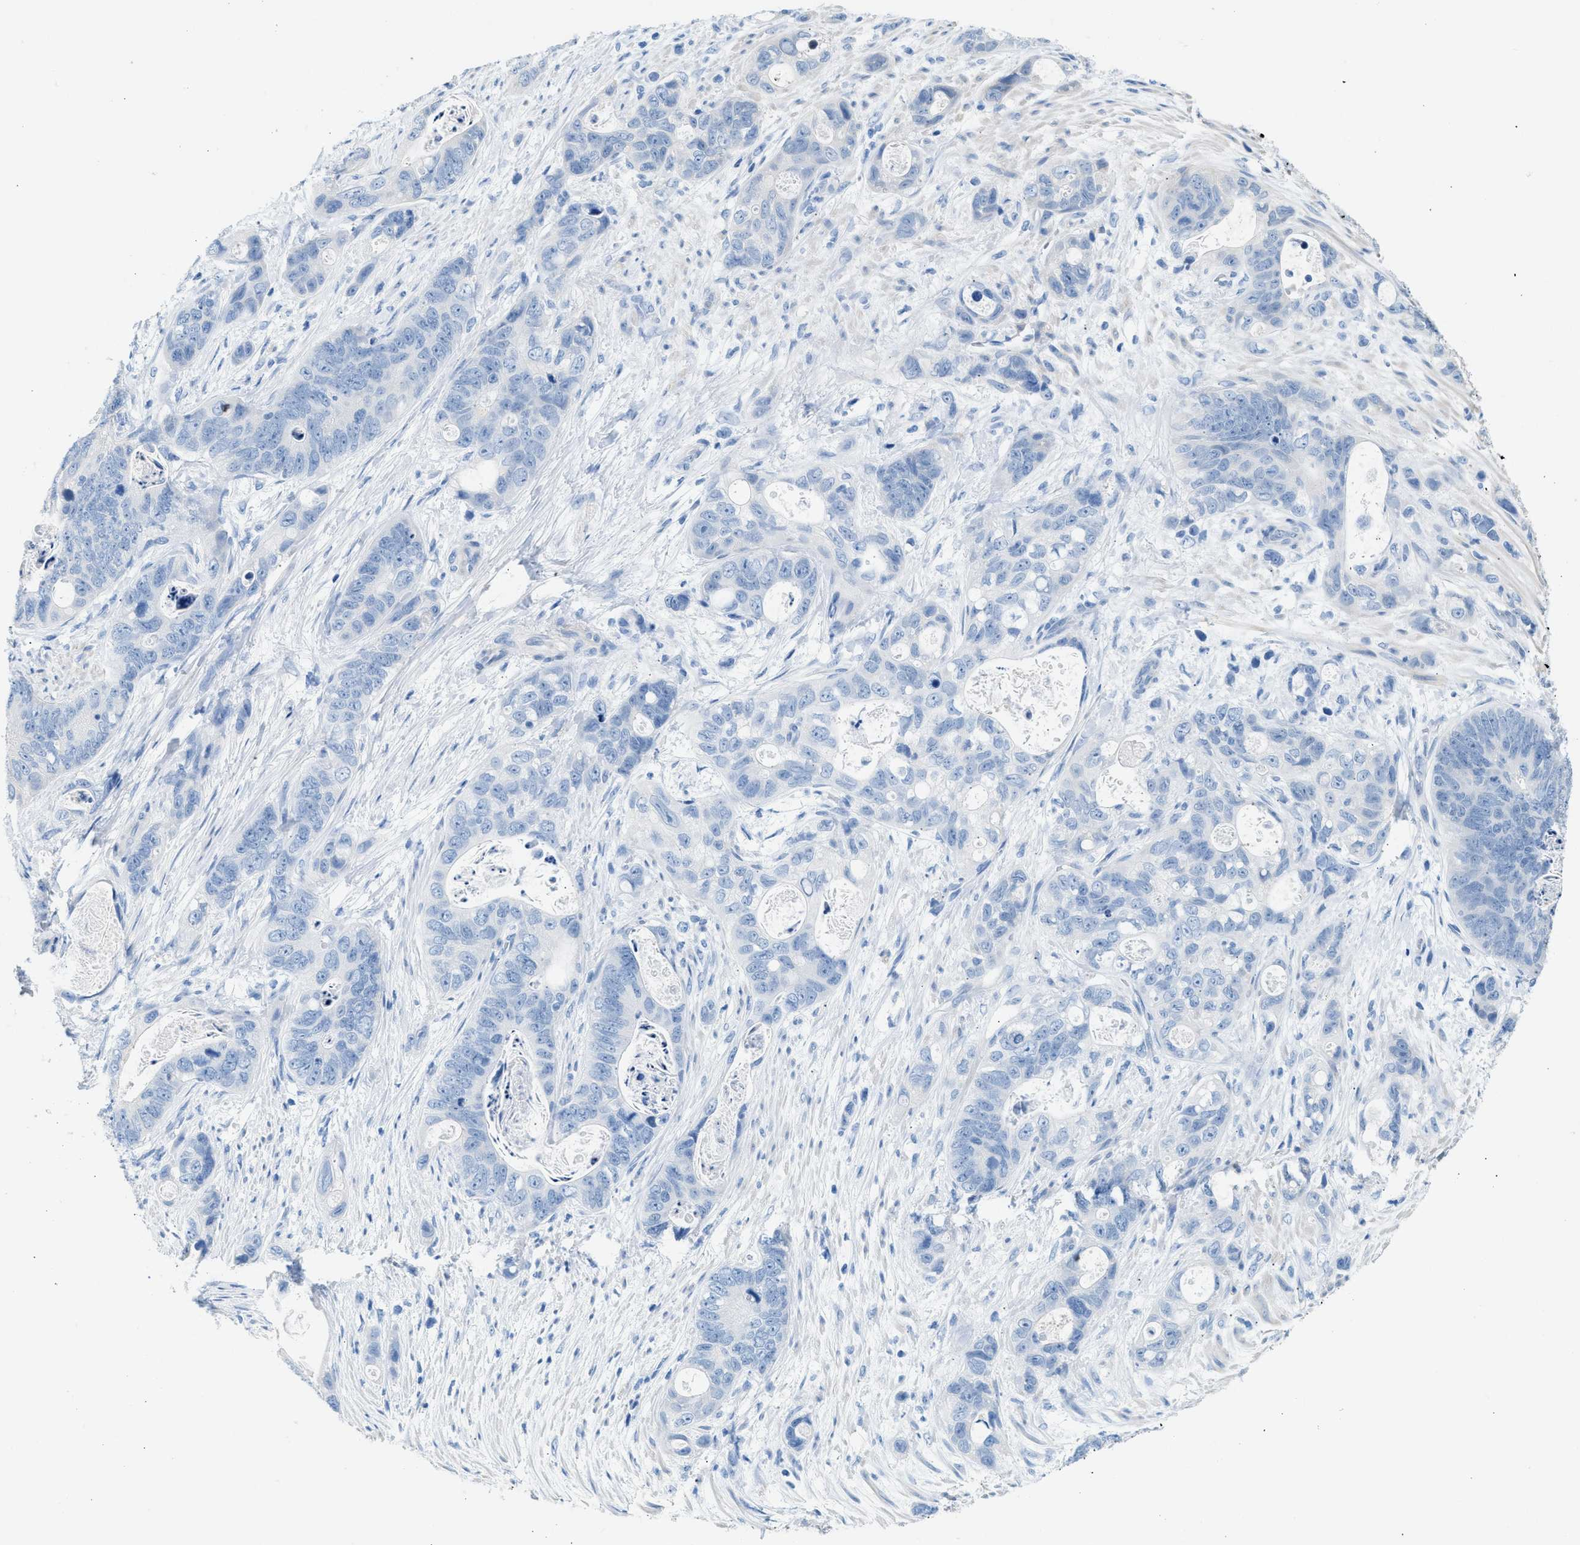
{"staining": {"intensity": "negative", "quantity": "none", "location": "none"}, "tissue": "stomach cancer", "cell_type": "Tumor cells", "image_type": "cancer", "snomed": [{"axis": "morphology", "description": "Normal tissue, NOS"}, {"axis": "morphology", "description": "Adenocarcinoma, NOS"}, {"axis": "topography", "description": "Stomach"}], "caption": "Histopathology image shows no significant protein staining in tumor cells of stomach cancer (adenocarcinoma).", "gene": "SPAM1", "patient": {"sex": "female", "age": 89}}